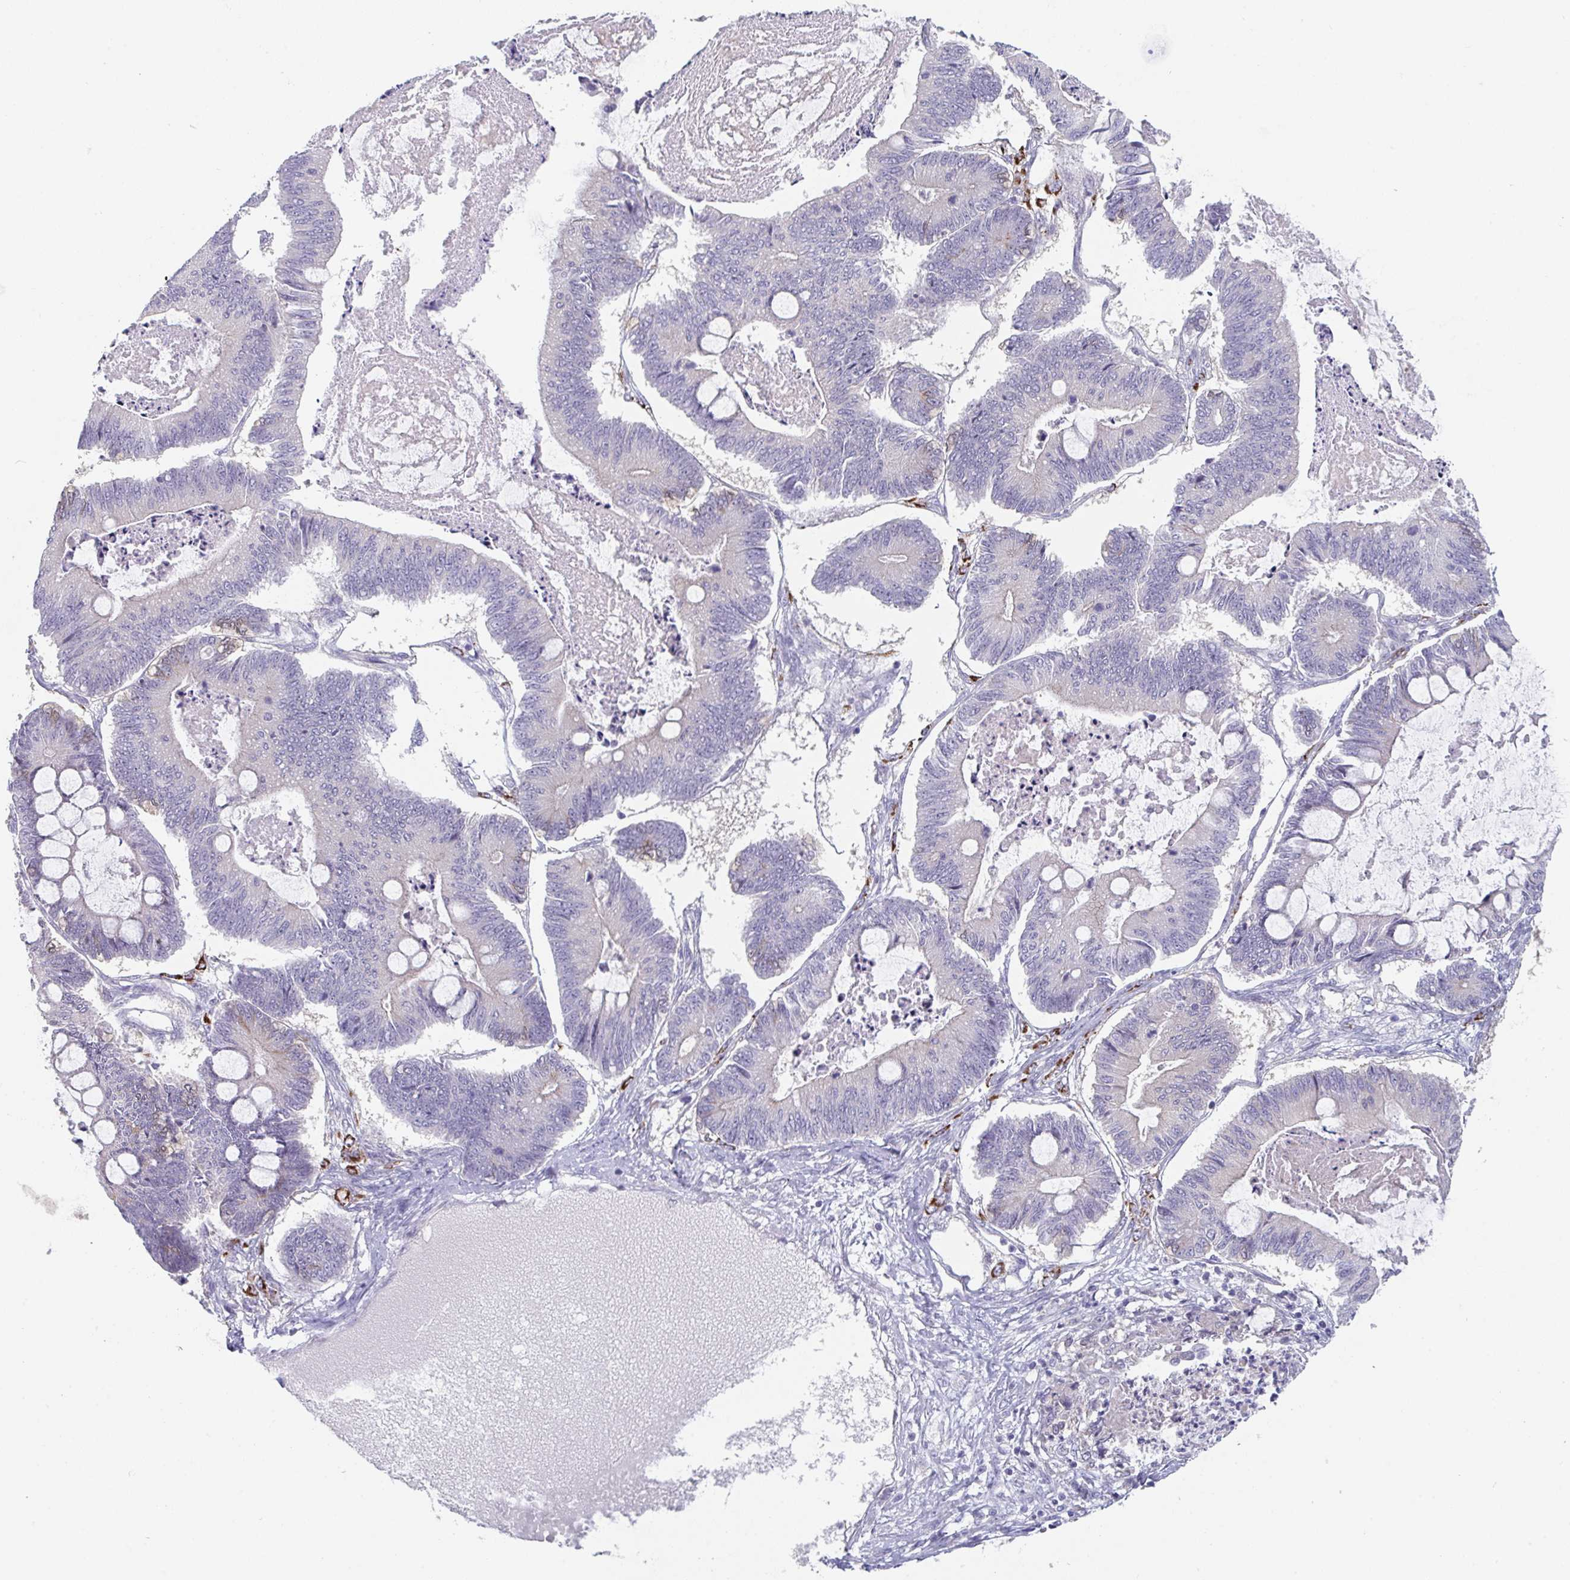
{"staining": {"intensity": "negative", "quantity": "none", "location": "none"}, "tissue": "ovarian cancer", "cell_type": "Tumor cells", "image_type": "cancer", "snomed": [{"axis": "morphology", "description": "Cystadenocarcinoma, mucinous, NOS"}, {"axis": "topography", "description": "Ovary"}], "caption": "There is no significant positivity in tumor cells of mucinous cystadenocarcinoma (ovarian).", "gene": "PTPRD", "patient": {"sex": "female", "age": 61}}